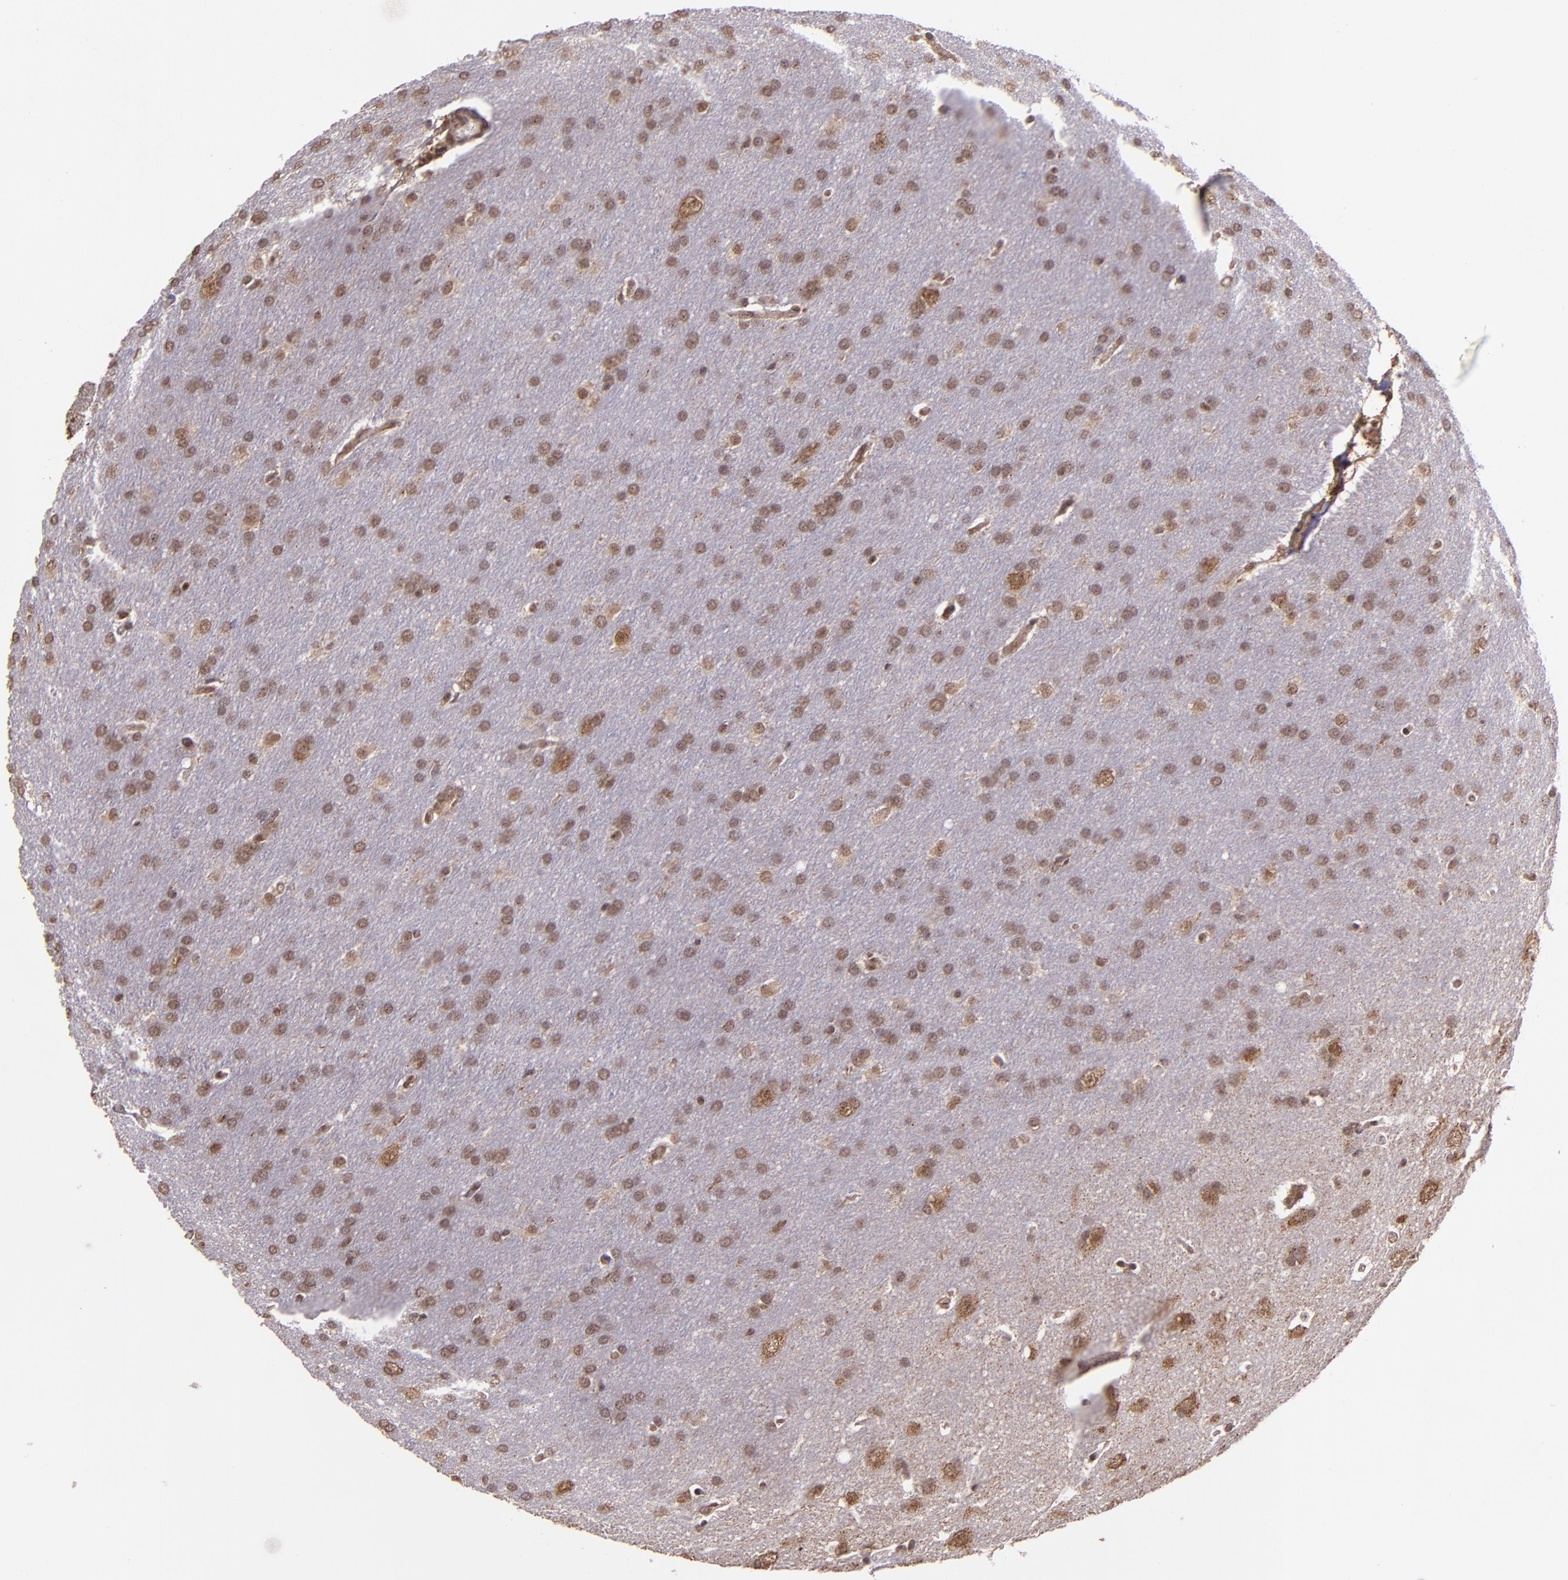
{"staining": {"intensity": "strong", "quantity": ">75%", "location": "cytoplasmic/membranous,nuclear"}, "tissue": "glioma", "cell_type": "Tumor cells", "image_type": "cancer", "snomed": [{"axis": "morphology", "description": "Glioma, malignant, Low grade"}, {"axis": "topography", "description": "Brain"}], "caption": "Glioma tissue demonstrates strong cytoplasmic/membranous and nuclear staining in about >75% of tumor cells, visualized by immunohistochemistry.", "gene": "USP51", "patient": {"sex": "female", "age": 32}}